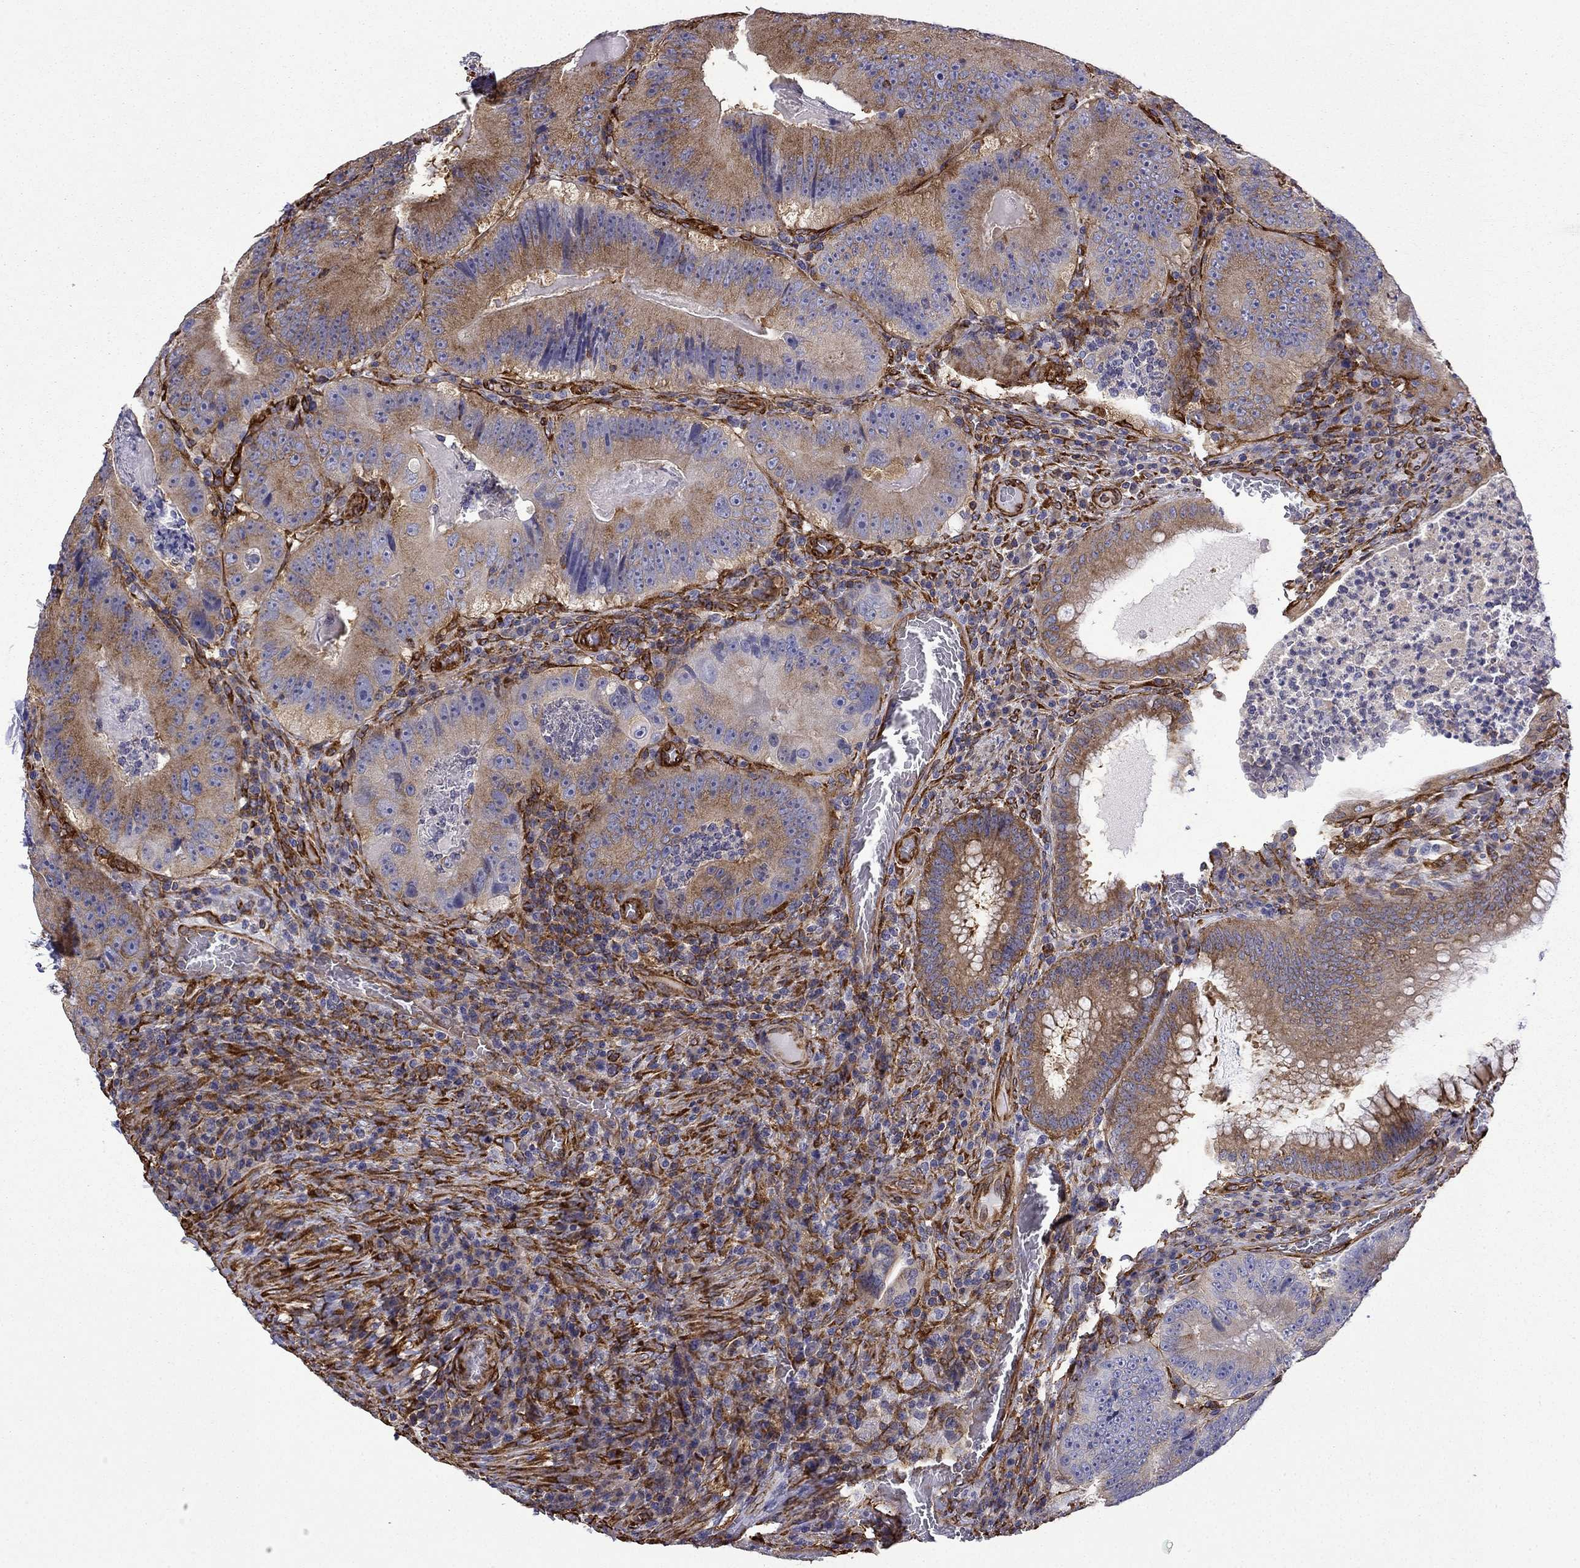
{"staining": {"intensity": "moderate", "quantity": ">75%", "location": "cytoplasmic/membranous"}, "tissue": "colorectal cancer", "cell_type": "Tumor cells", "image_type": "cancer", "snomed": [{"axis": "morphology", "description": "Adenocarcinoma, NOS"}, {"axis": "topography", "description": "Colon"}], "caption": "Approximately >75% of tumor cells in colorectal cancer reveal moderate cytoplasmic/membranous protein expression as visualized by brown immunohistochemical staining.", "gene": "MAP4", "patient": {"sex": "female", "age": 86}}